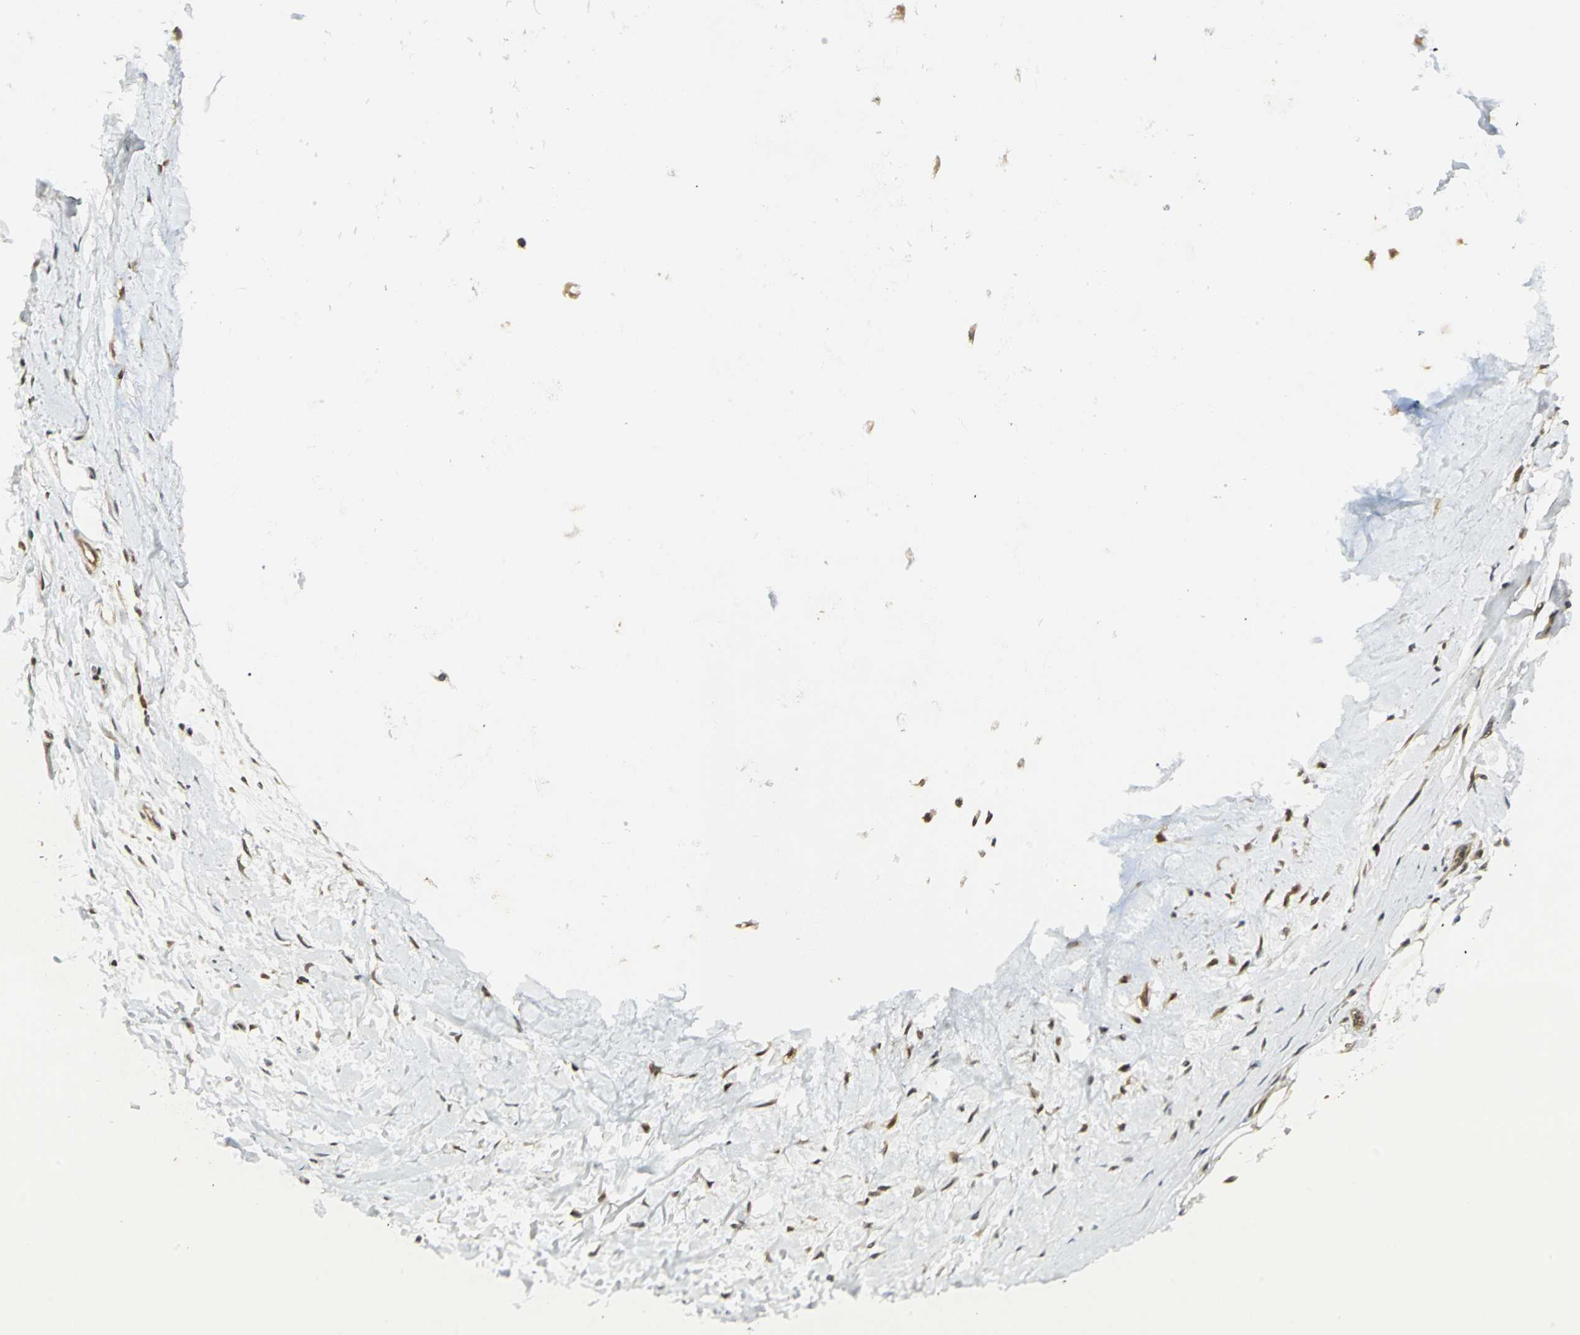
{"staining": {"intensity": "weak", "quantity": ">75%", "location": "cytoplasmic/membranous"}, "tissue": "adipose tissue", "cell_type": "Adipocytes", "image_type": "normal", "snomed": [{"axis": "morphology", "description": "Normal tissue, NOS"}, {"axis": "topography", "description": "Cartilage tissue"}, {"axis": "topography", "description": "Bronchus"}], "caption": "Weak cytoplasmic/membranous positivity is appreciated in about >75% of adipocytes in benign adipose tissue.", "gene": "CDC34", "patient": {"sex": "female", "age": 73}}